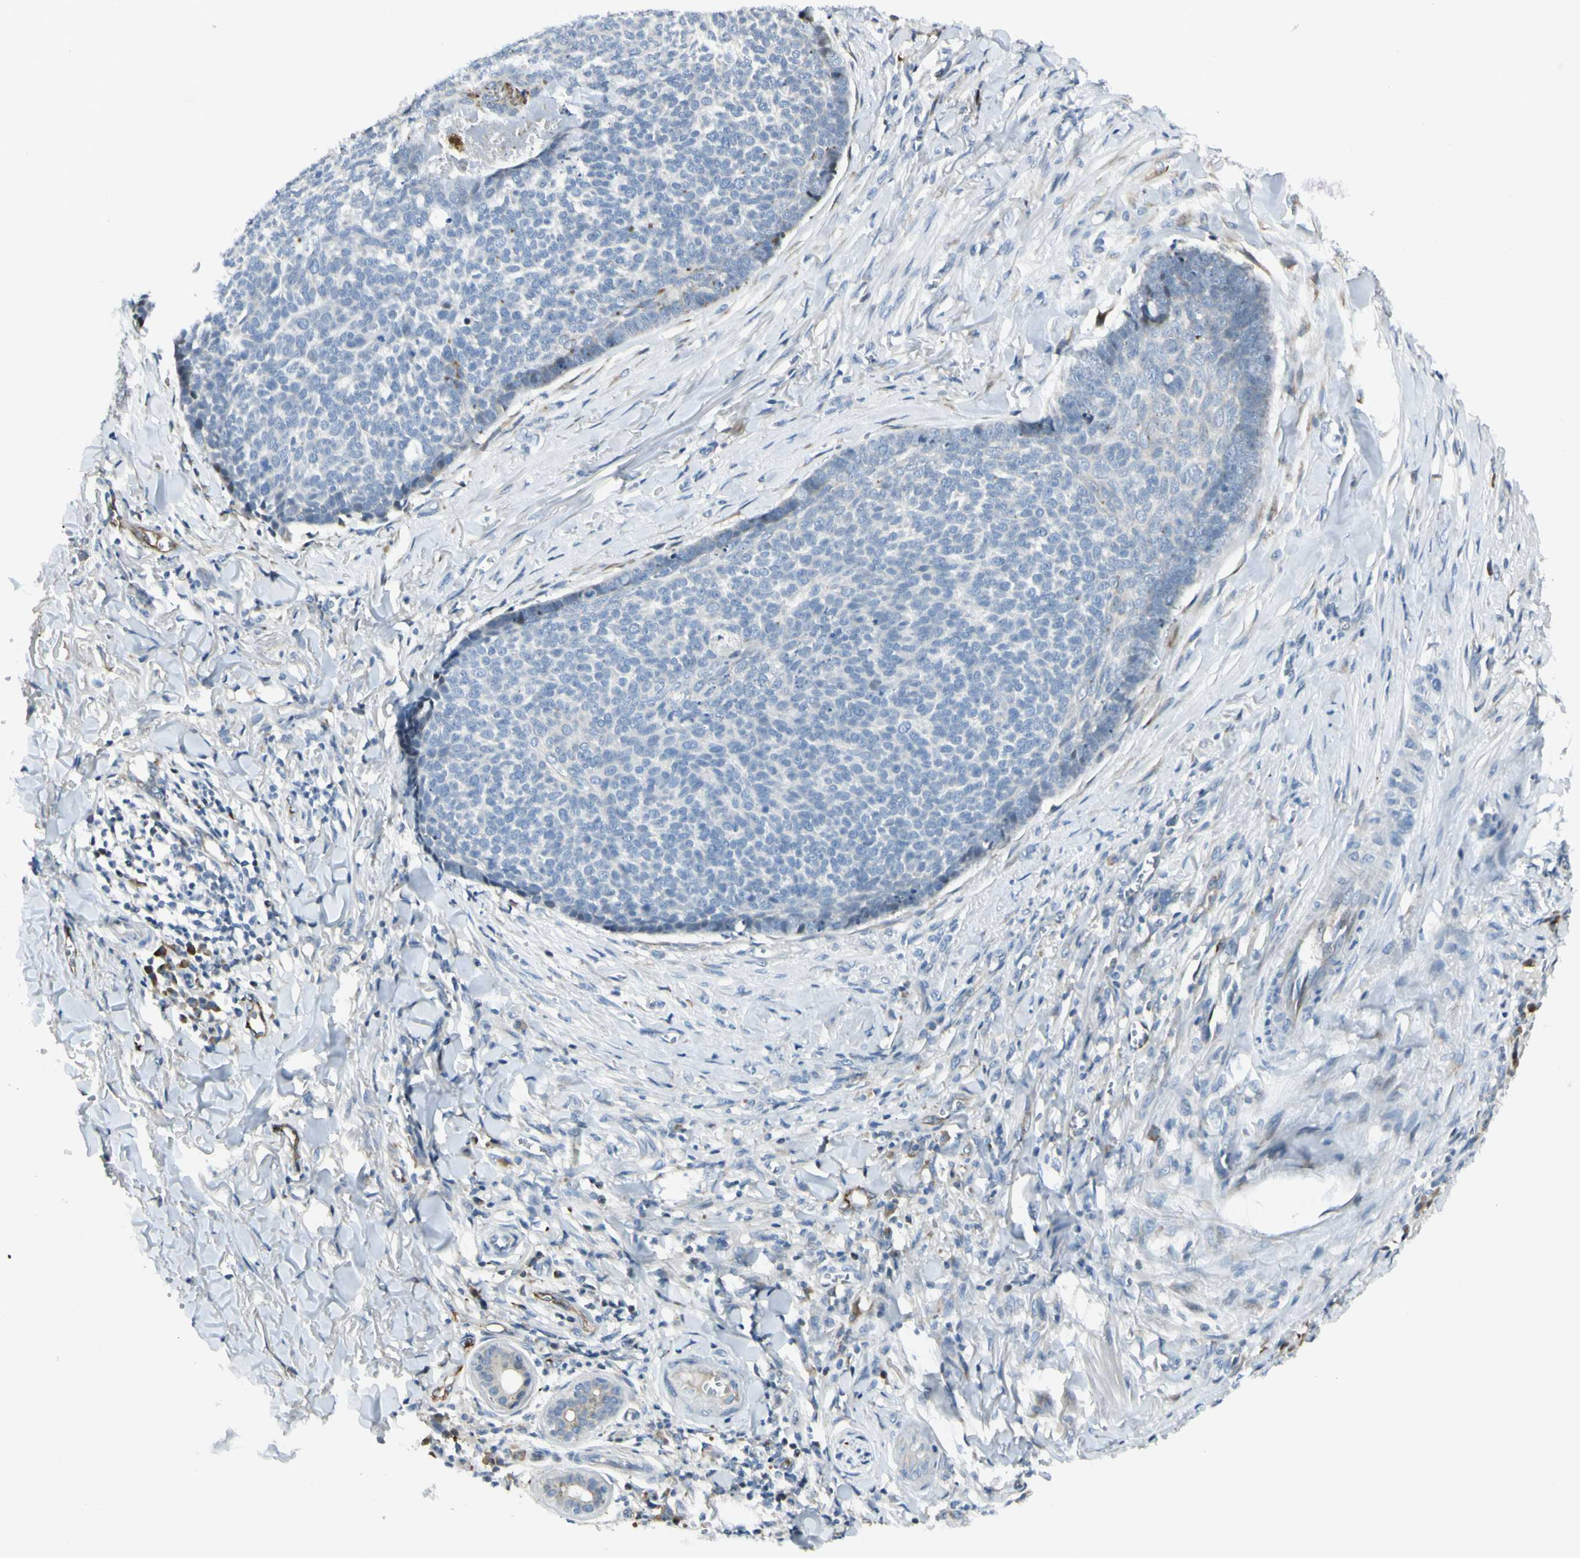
{"staining": {"intensity": "negative", "quantity": "none", "location": "none"}, "tissue": "skin cancer", "cell_type": "Tumor cells", "image_type": "cancer", "snomed": [{"axis": "morphology", "description": "Basal cell carcinoma"}, {"axis": "topography", "description": "Skin"}], "caption": "IHC of skin cancer demonstrates no positivity in tumor cells. The staining was performed using DAB to visualize the protein expression in brown, while the nuclei were stained in blue with hematoxylin (Magnification: 20x).", "gene": "NPDC1", "patient": {"sex": "male", "age": 84}}